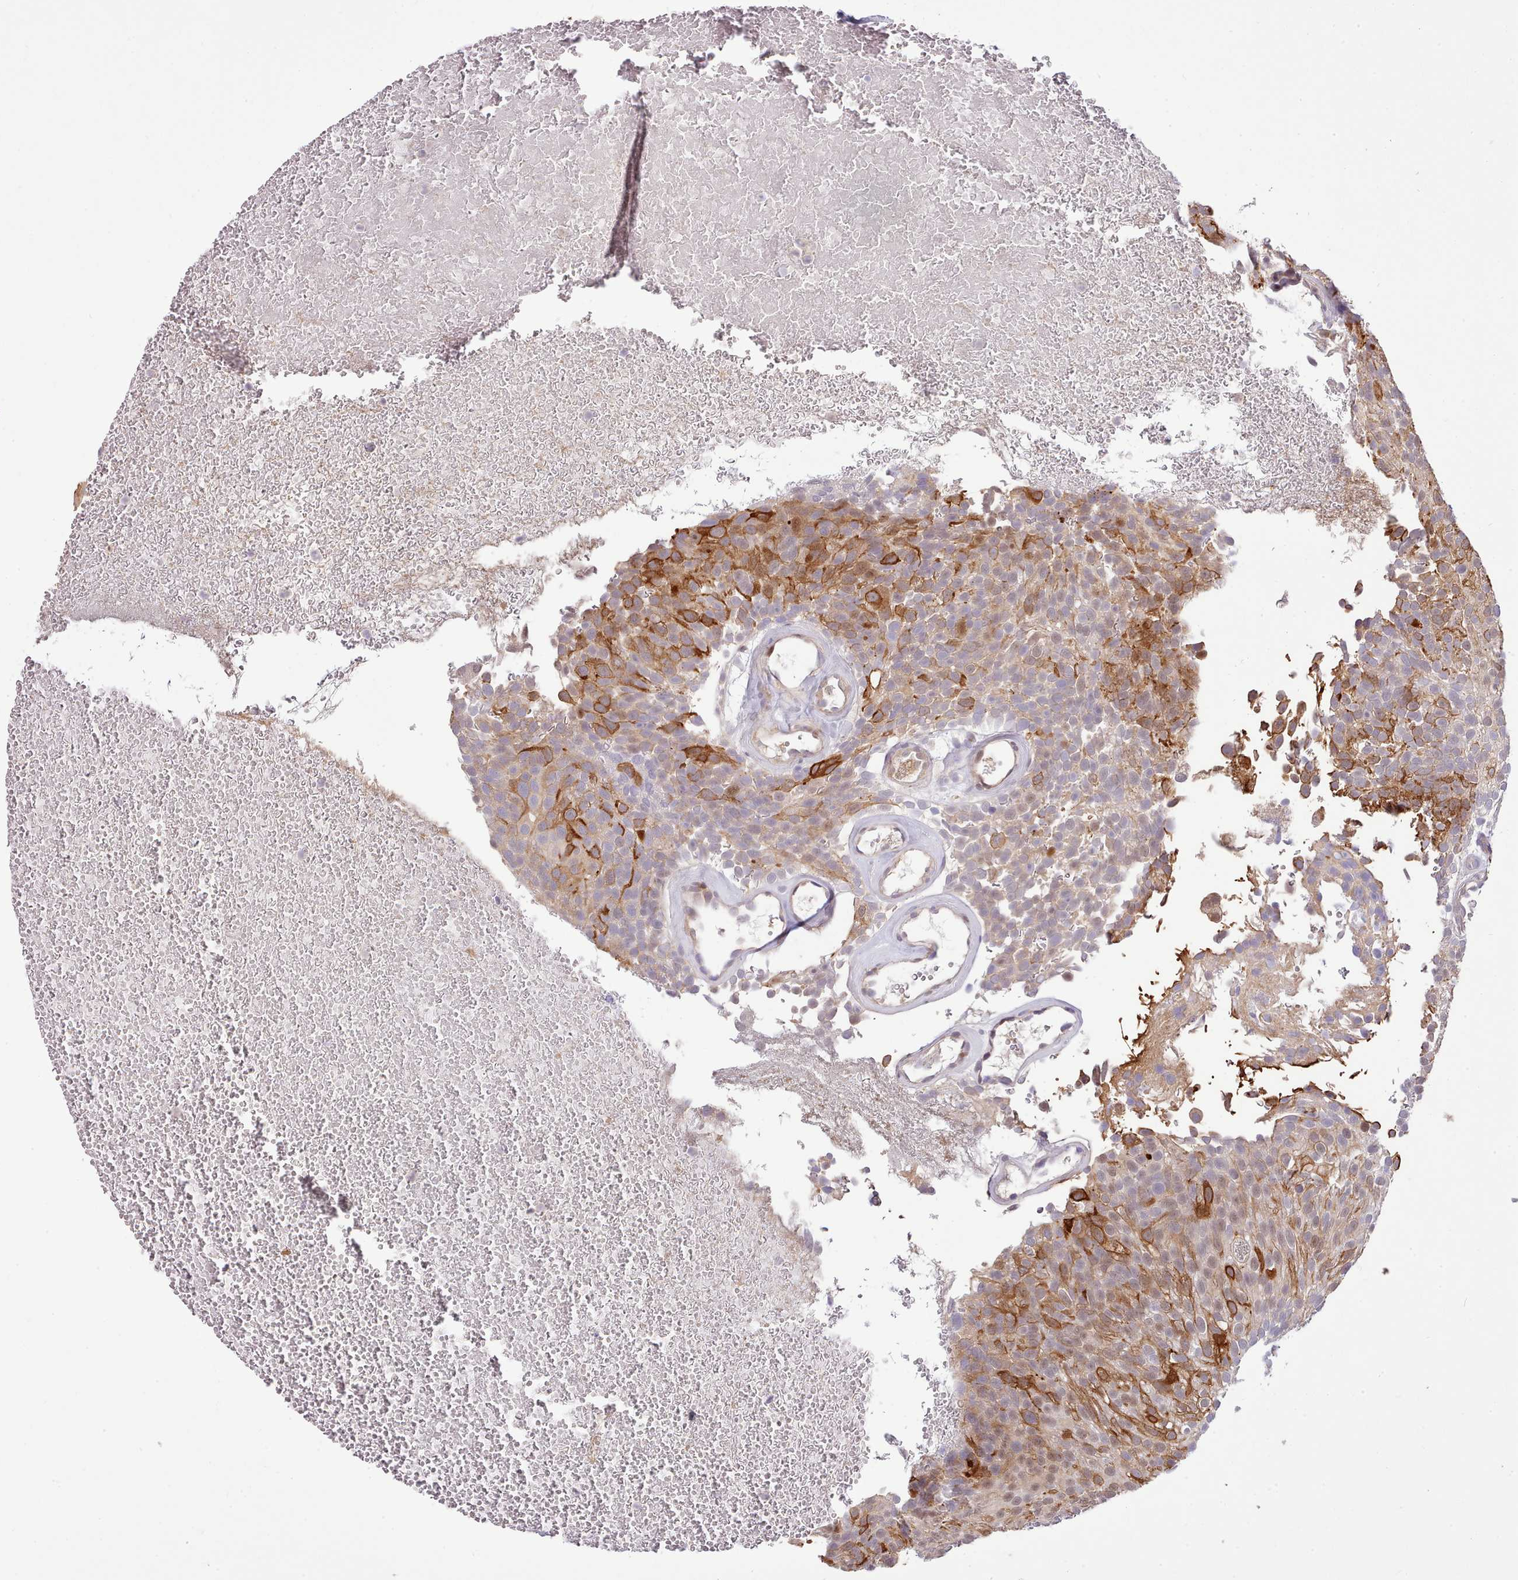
{"staining": {"intensity": "strong", "quantity": "25%-75%", "location": "cytoplasmic/membranous,nuclear"}, "tissue": "urothelial cancer", "cell_type": "Tumor cells", "image_type": "cancer", "snomed": [{"axis": "morphology", "description": "Urothelial carcinoma, Low grade"}, {"axis": "topography", "description": "Urinary bladder"}], "caption": "An immunohistochemistry photomicrograph of tumor tissue is shown. Protein staining in brown highlights strong cytoplasmic/membranous and nuclear positivity in urothelial cancer within tumor cells. (brown staining indicates protein expression, while blue staining denotes nuclei).", "gene": "HOXB7", "patient": {"sex": "male", "age": 78}}